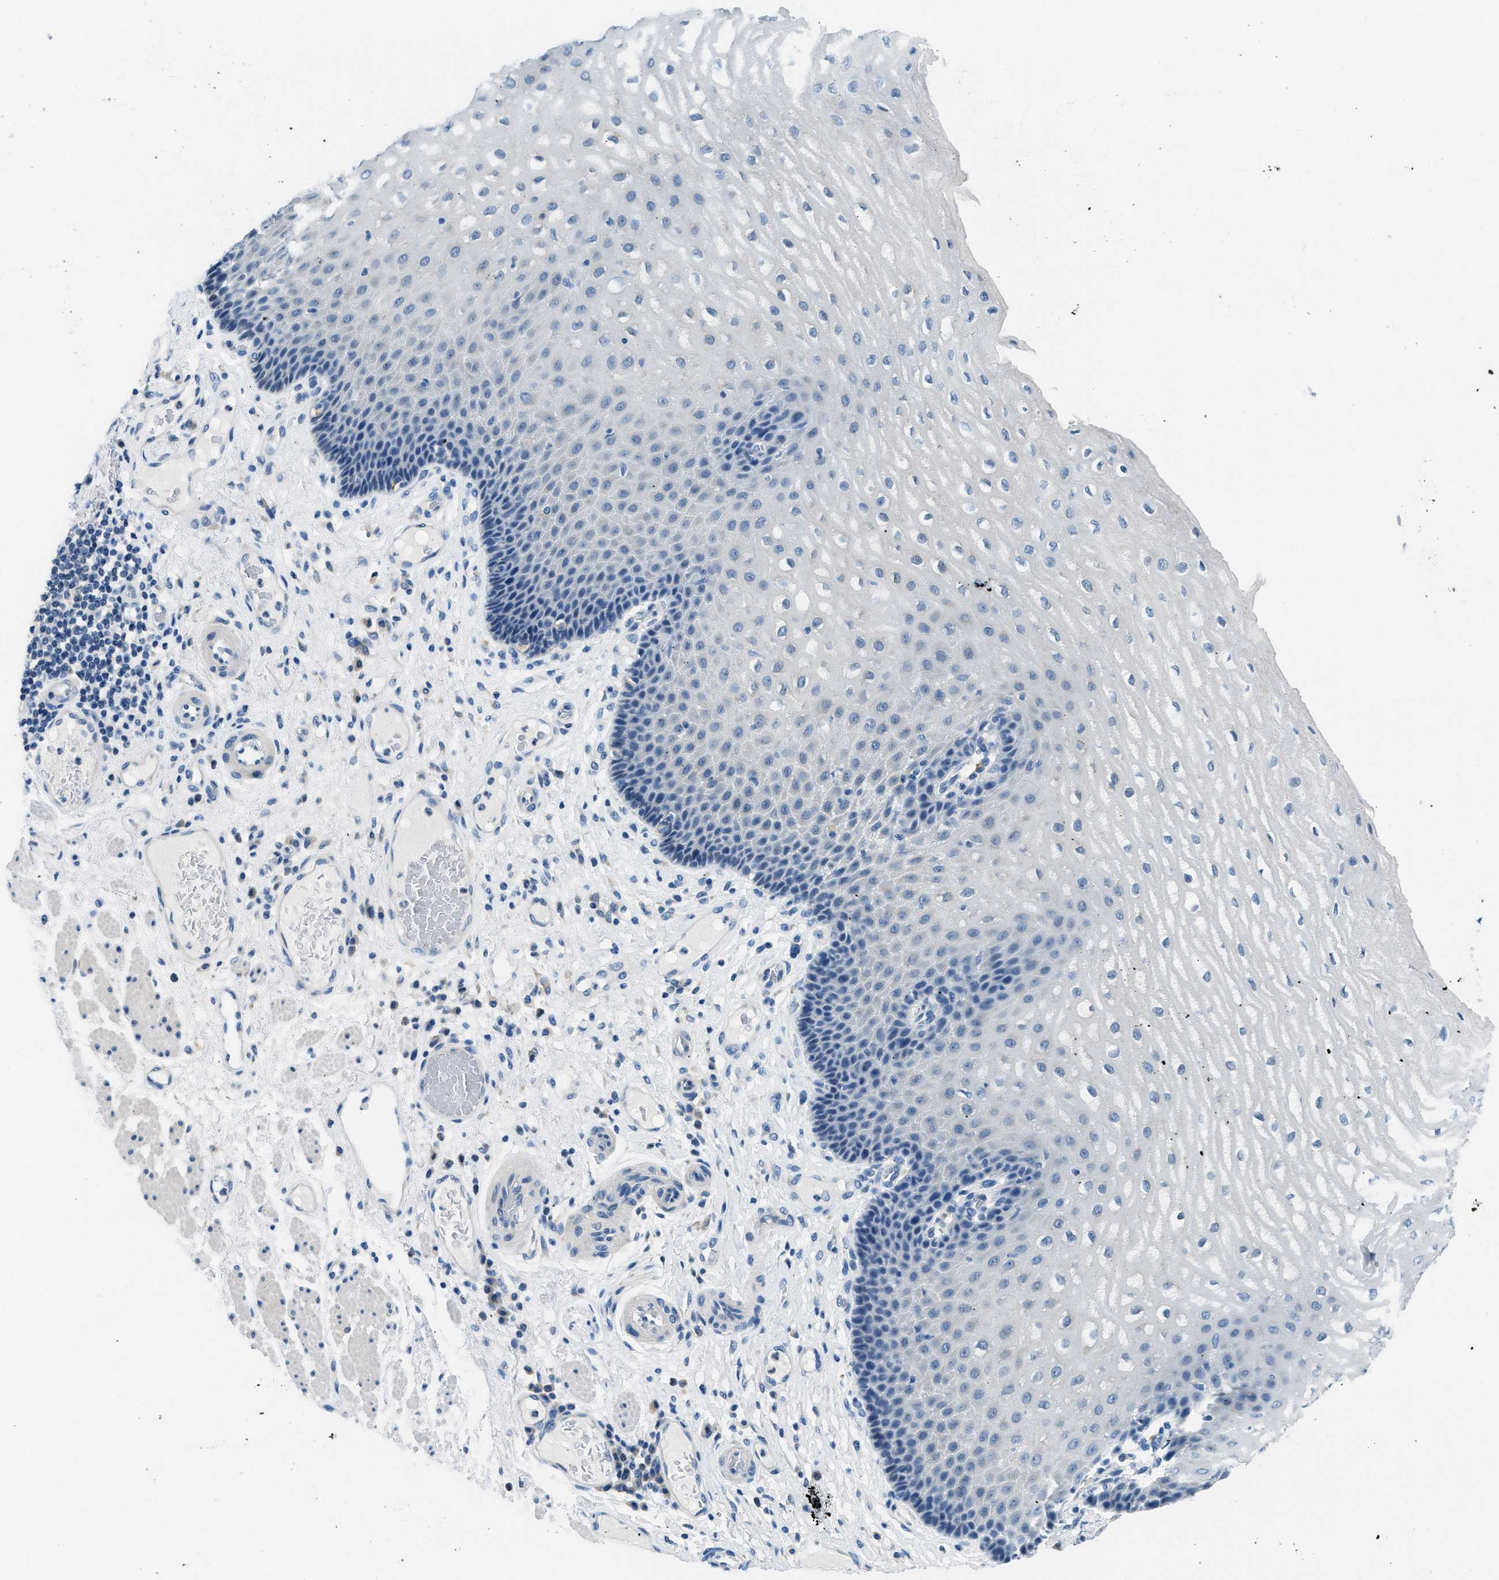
{"staining": {"intensity": "negative", "quantity": "none", "location": "none"}, "tissue": "esophagus", "cell_type": "Squamous epithelial cells", "image_type": "normal", "snomed": [{"axis": "morphology", "description": "Normal tissue, NOS"}, {"axis": "topography", "description": "Esophagus"}], "caption": "An IHC histopathology image of unremarkable esophagus is shown. There is no staining in squamous epithelial cells of esophagus.", "gene": "CLDN18", "patient": {"sex": "male", "age": 54}}